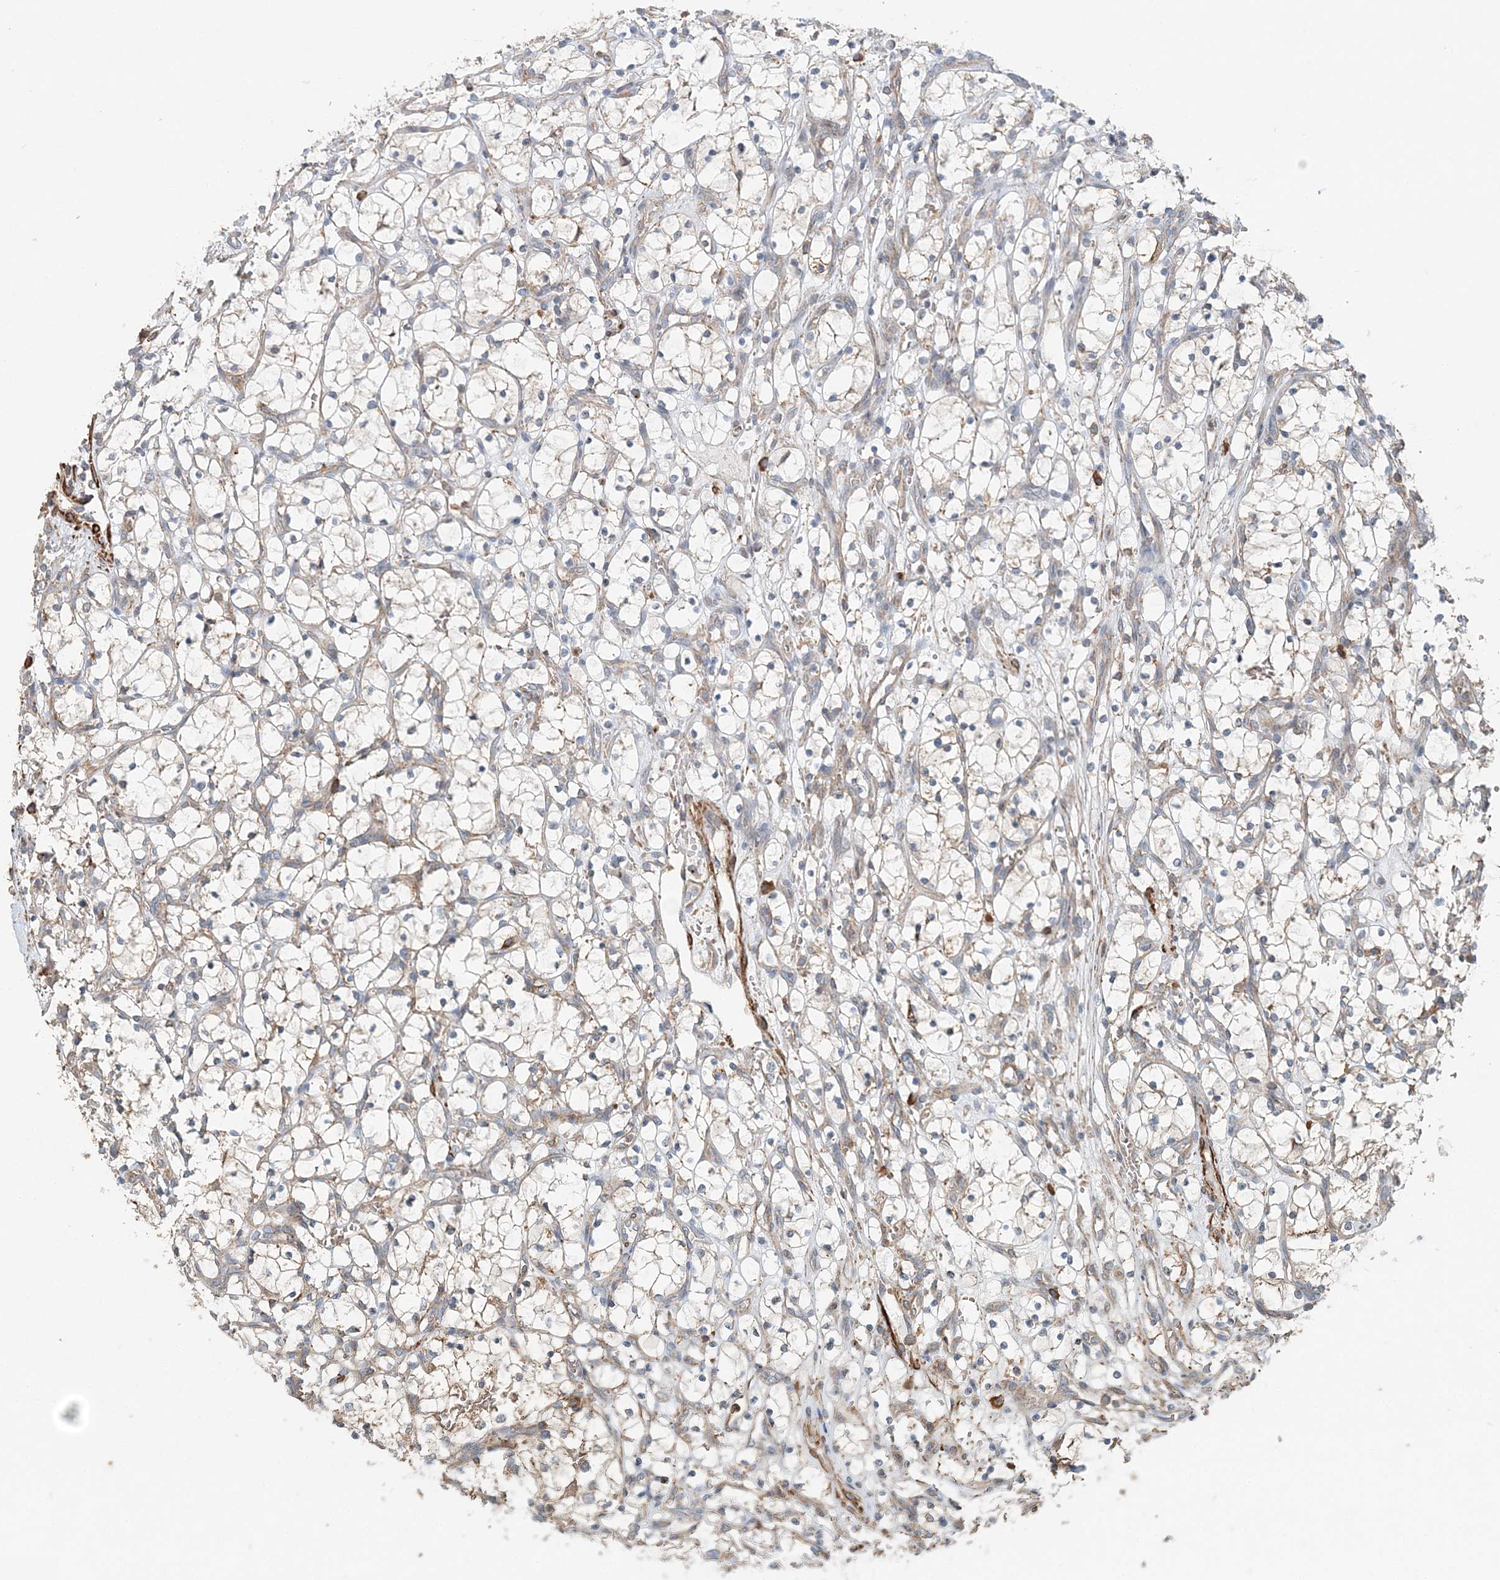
{"staining": {"intensity": "weak", "quantity": "<25%", "location": "cytoplasmic/membranous"}, "tissue": "renal cancer", "cell_type": "Tumor cells", "image_type": "cancer", "snomed": [{"axis": "morphology", "description": "Adenocarcinoma, NOS"}, {"axis": "topography", "description": "Kidney"}], "caption": "Protein analysis of renal cancer demonstrates no significant staining in tumor cells.", "gene": "TTI1", "patient": {"sex": "female", "age": 69}}